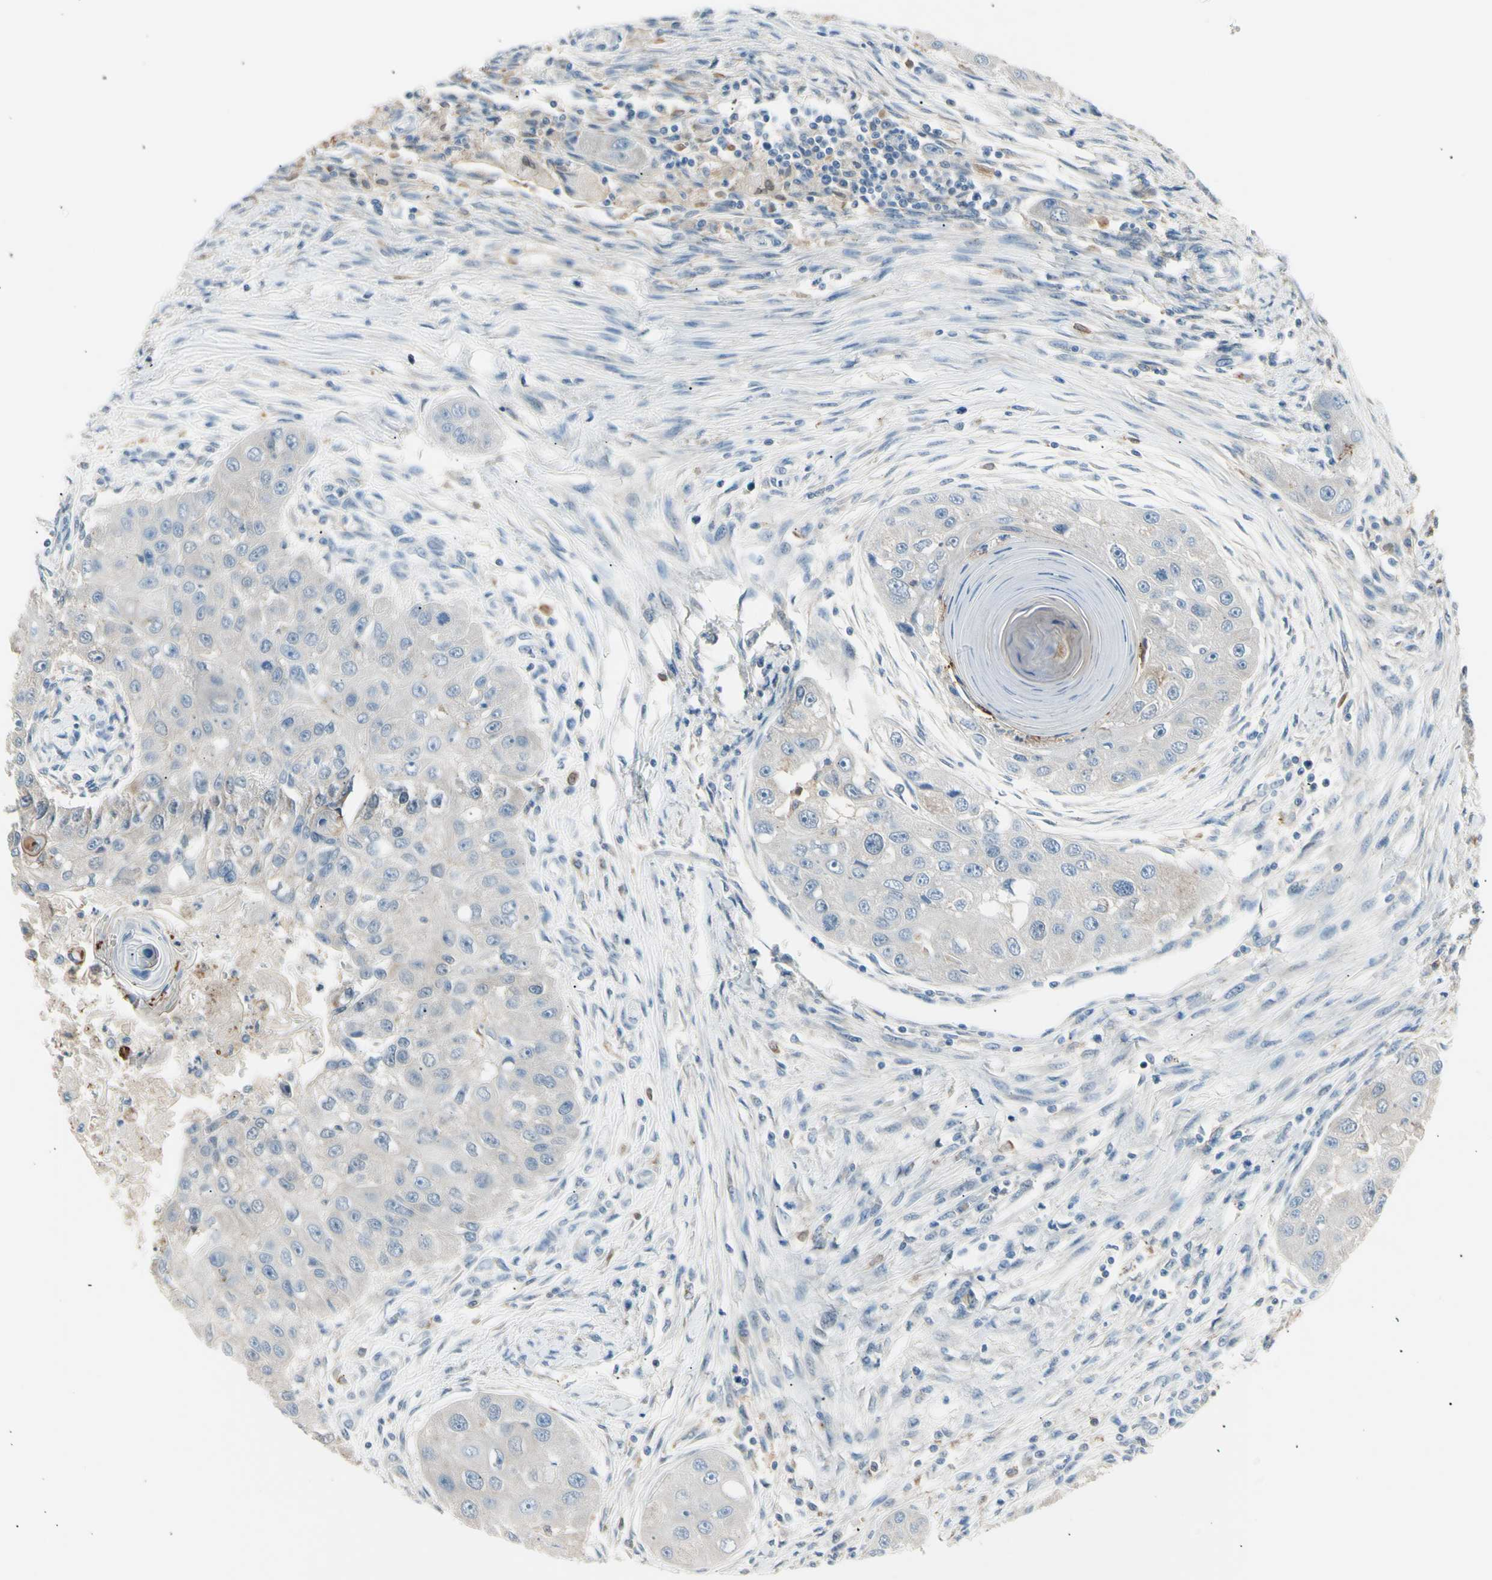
{"staining": {"intensity": "negative", "quantity": "none", "location": "none"}, "tissue": "head and neck cancer", "cell_type": "Tumor cells", "image_type": "cancer", "snomed": [{"axis": "morphology", "description": "Normal tissue, NOS"}, {"axis": "morphology", "description": "Squamous cell carcinoma, NOS"}, {"axis": "topography", "description": "Skeletal muscle"}, {"axis": "topography", "description": "Head-Neck"}], "caption": "A micrograph of squamous cell carcinoma (head and neck) stained for a protein shows no brown staining in tumor cells.", "gene": "LHPP", "patient": {"sex": "male", "age": 51}}